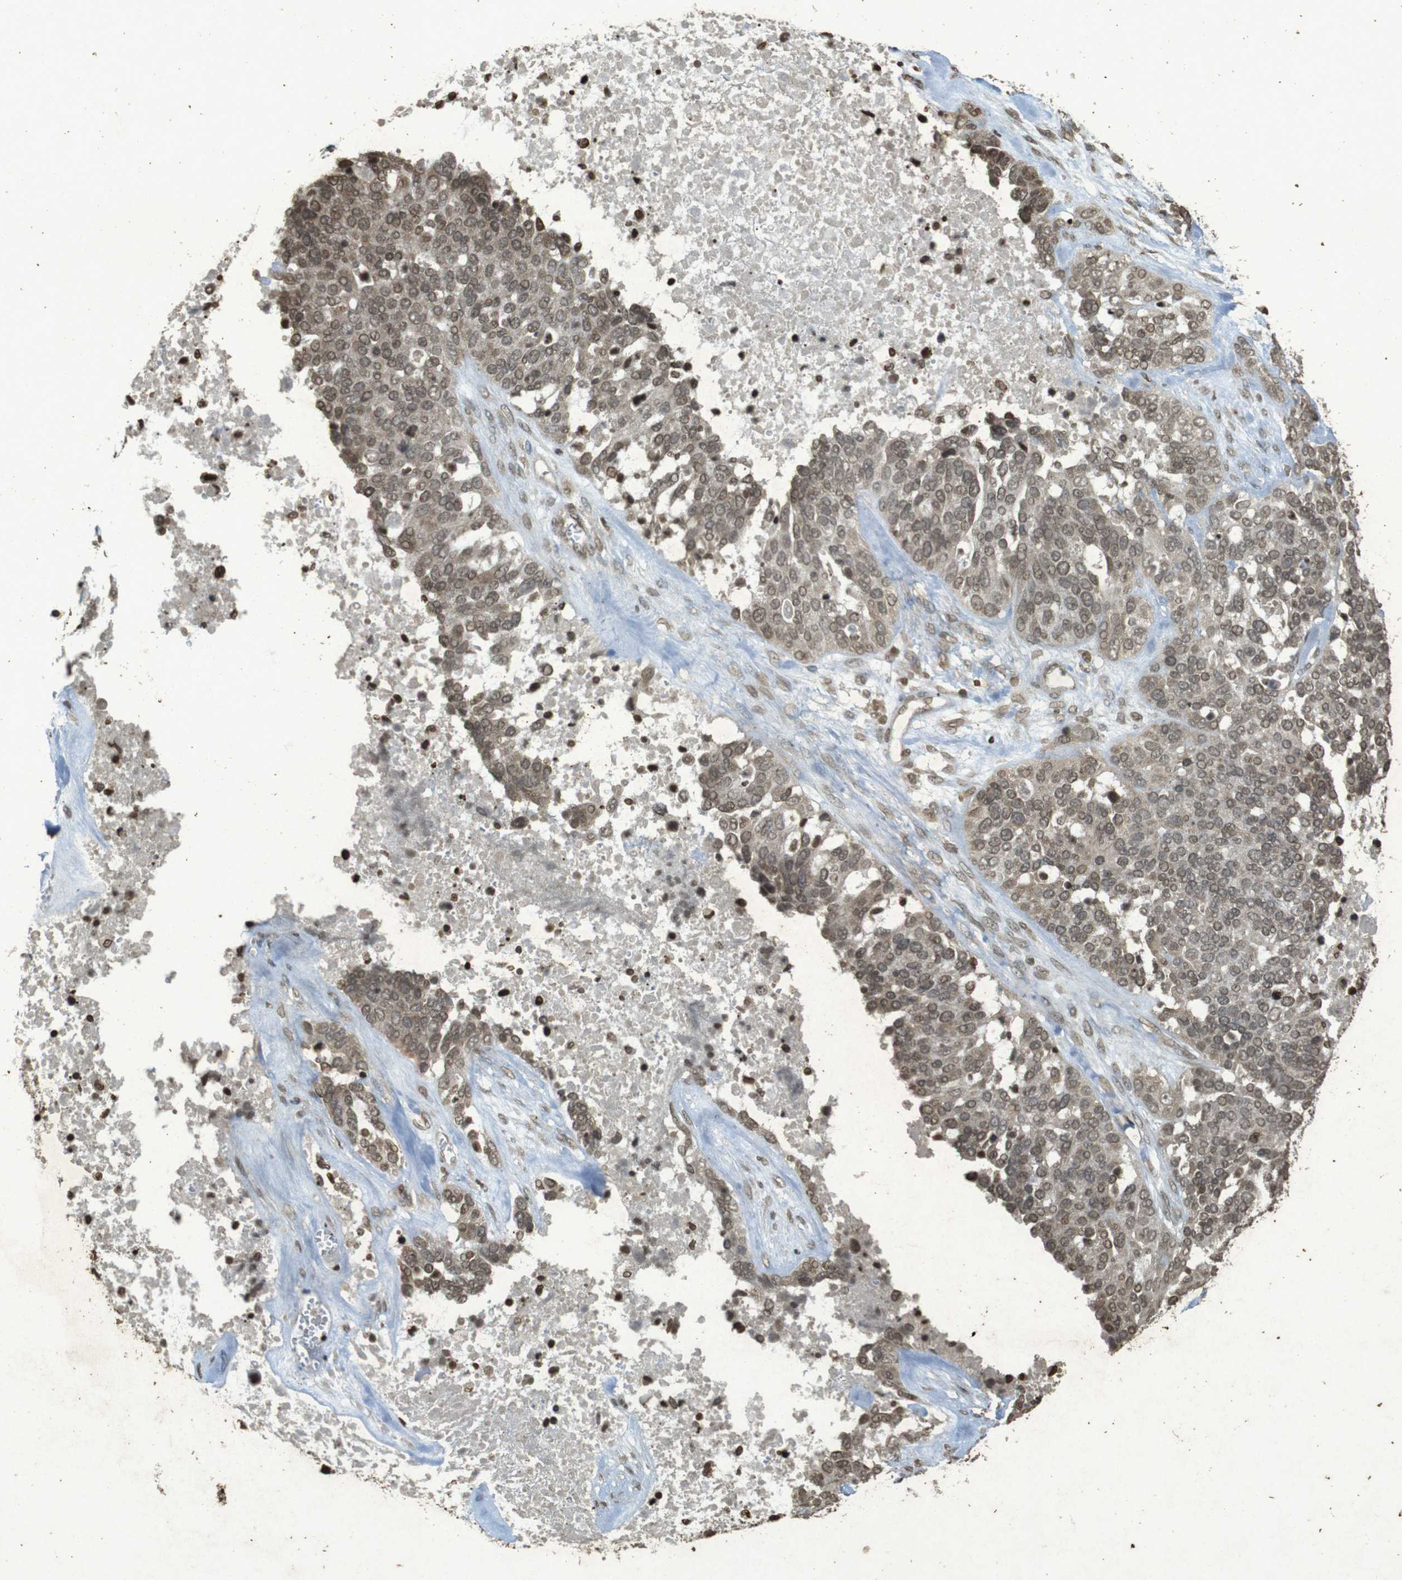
{"staining": {"intensity": "moderate", "quantity": ">75%", "location": "nuclear"}, "tissue": "ovarian cancer", "cell_type": "Tumor cells", "image_type": "cancer", "snomed": [{"axis": "morphology", "description": "Cystadenocarcinoma, serous, NOS"}, {"axis": "topography", "description": "Ovary"}], "caption": "A histopathology image of human ovarian cancer (serous cystadenocarcinoma) stained for a protein shows moderate nuclear brown staining in tumor cells.", "gene": "ORC4", "patient": {"sex": "female", "age": 44}}